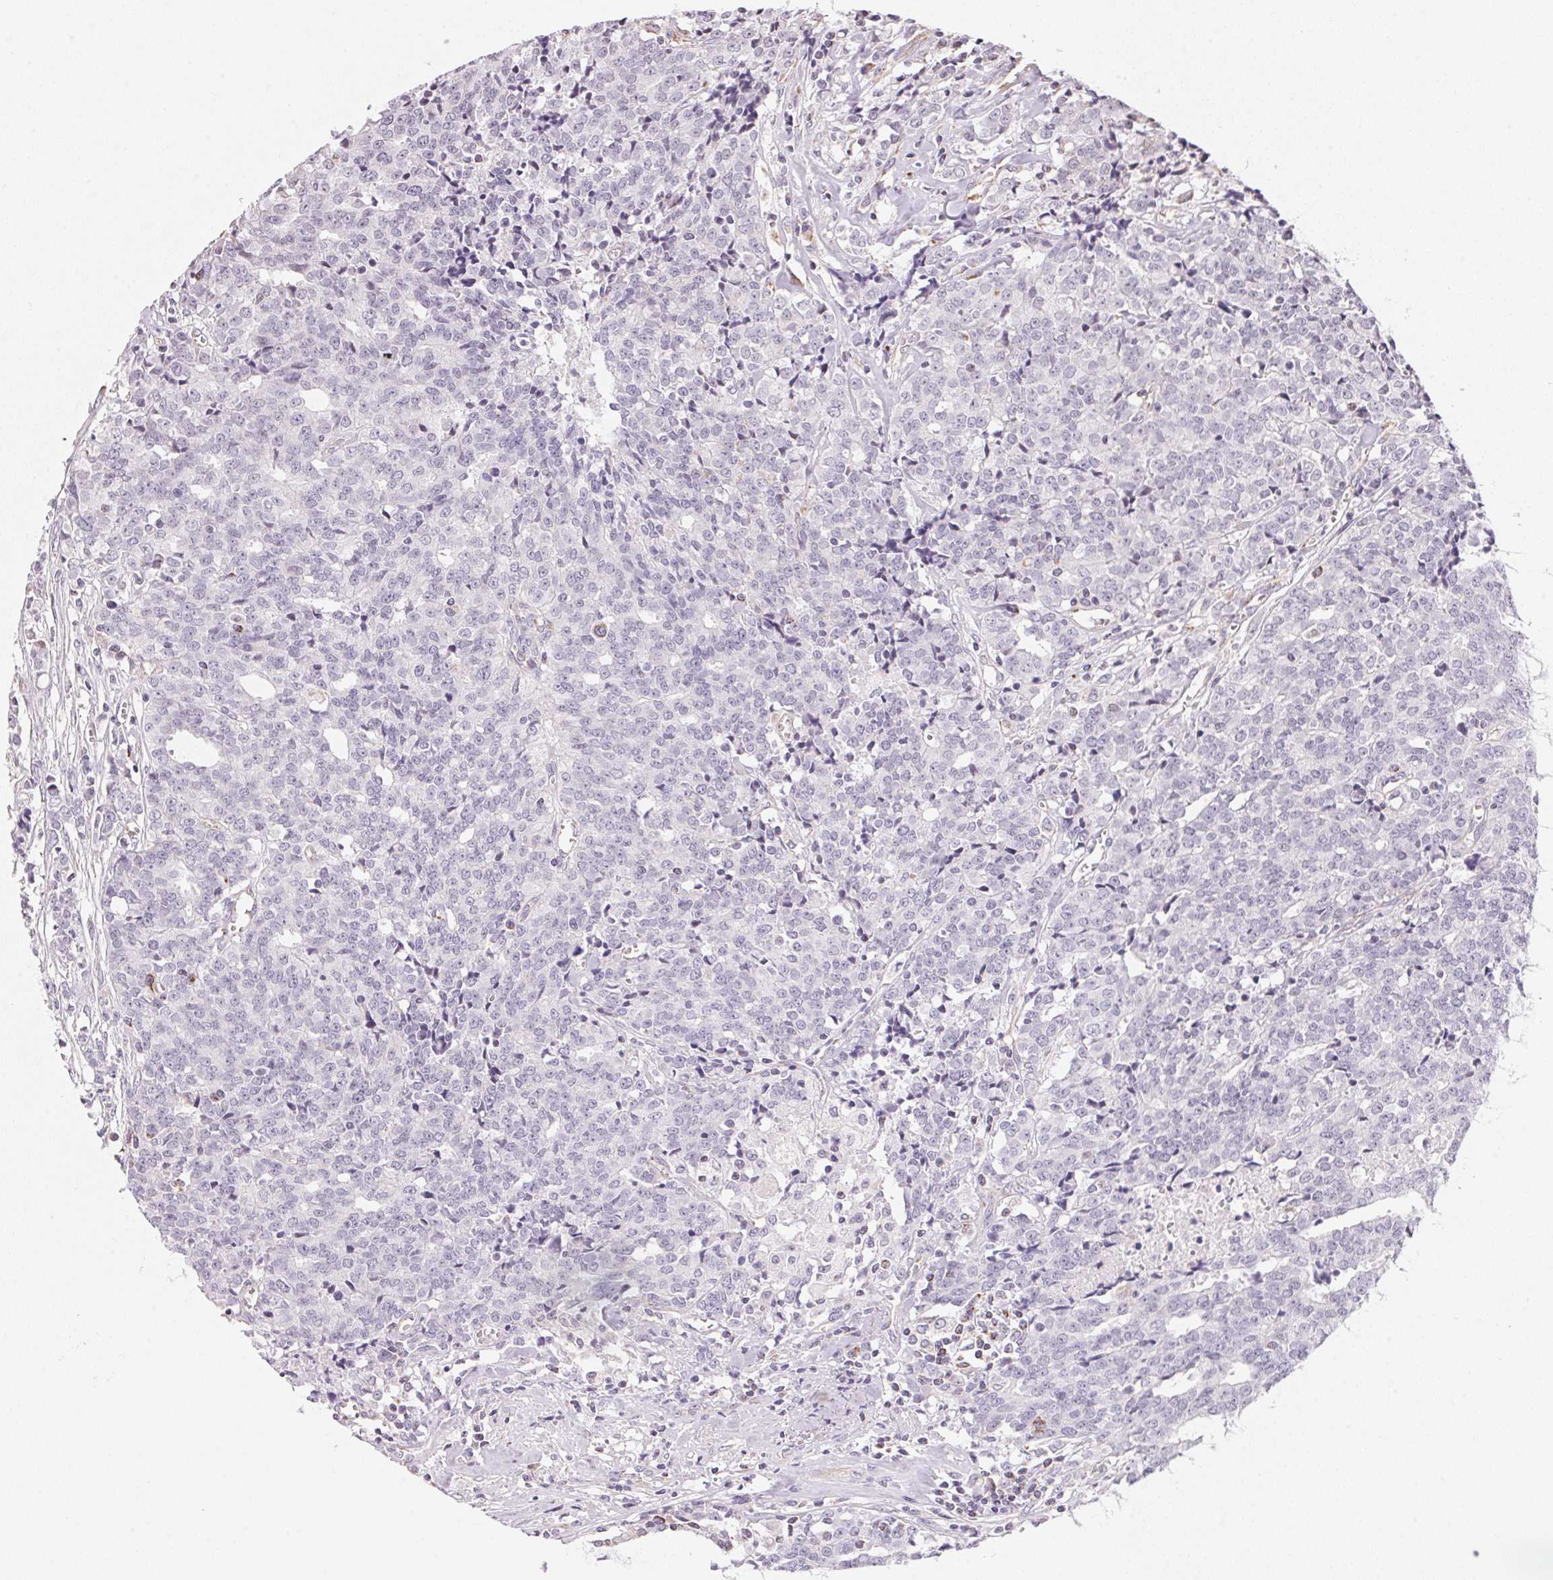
{"staining": {"intensity": "negative", "quantity": "none", "location": "none"}, "tissue": "prostate cancer", "cell_type": "Tumor cells", "image_type": "cancer", "snomed": [{"axis": "morphology", "description": "Adenocarcinoma, High grade"}, {"axis": "topography", "description": "Prostate and seminal vesicle, NOS"}], "caption": "This is a histopathology image of IHC staining of adenocarcinoma (high-grade) (prostate), which shows no staining in tumor cells.", "gene": "GIPC2", "patient": {"sex": "male", "age": 60}}